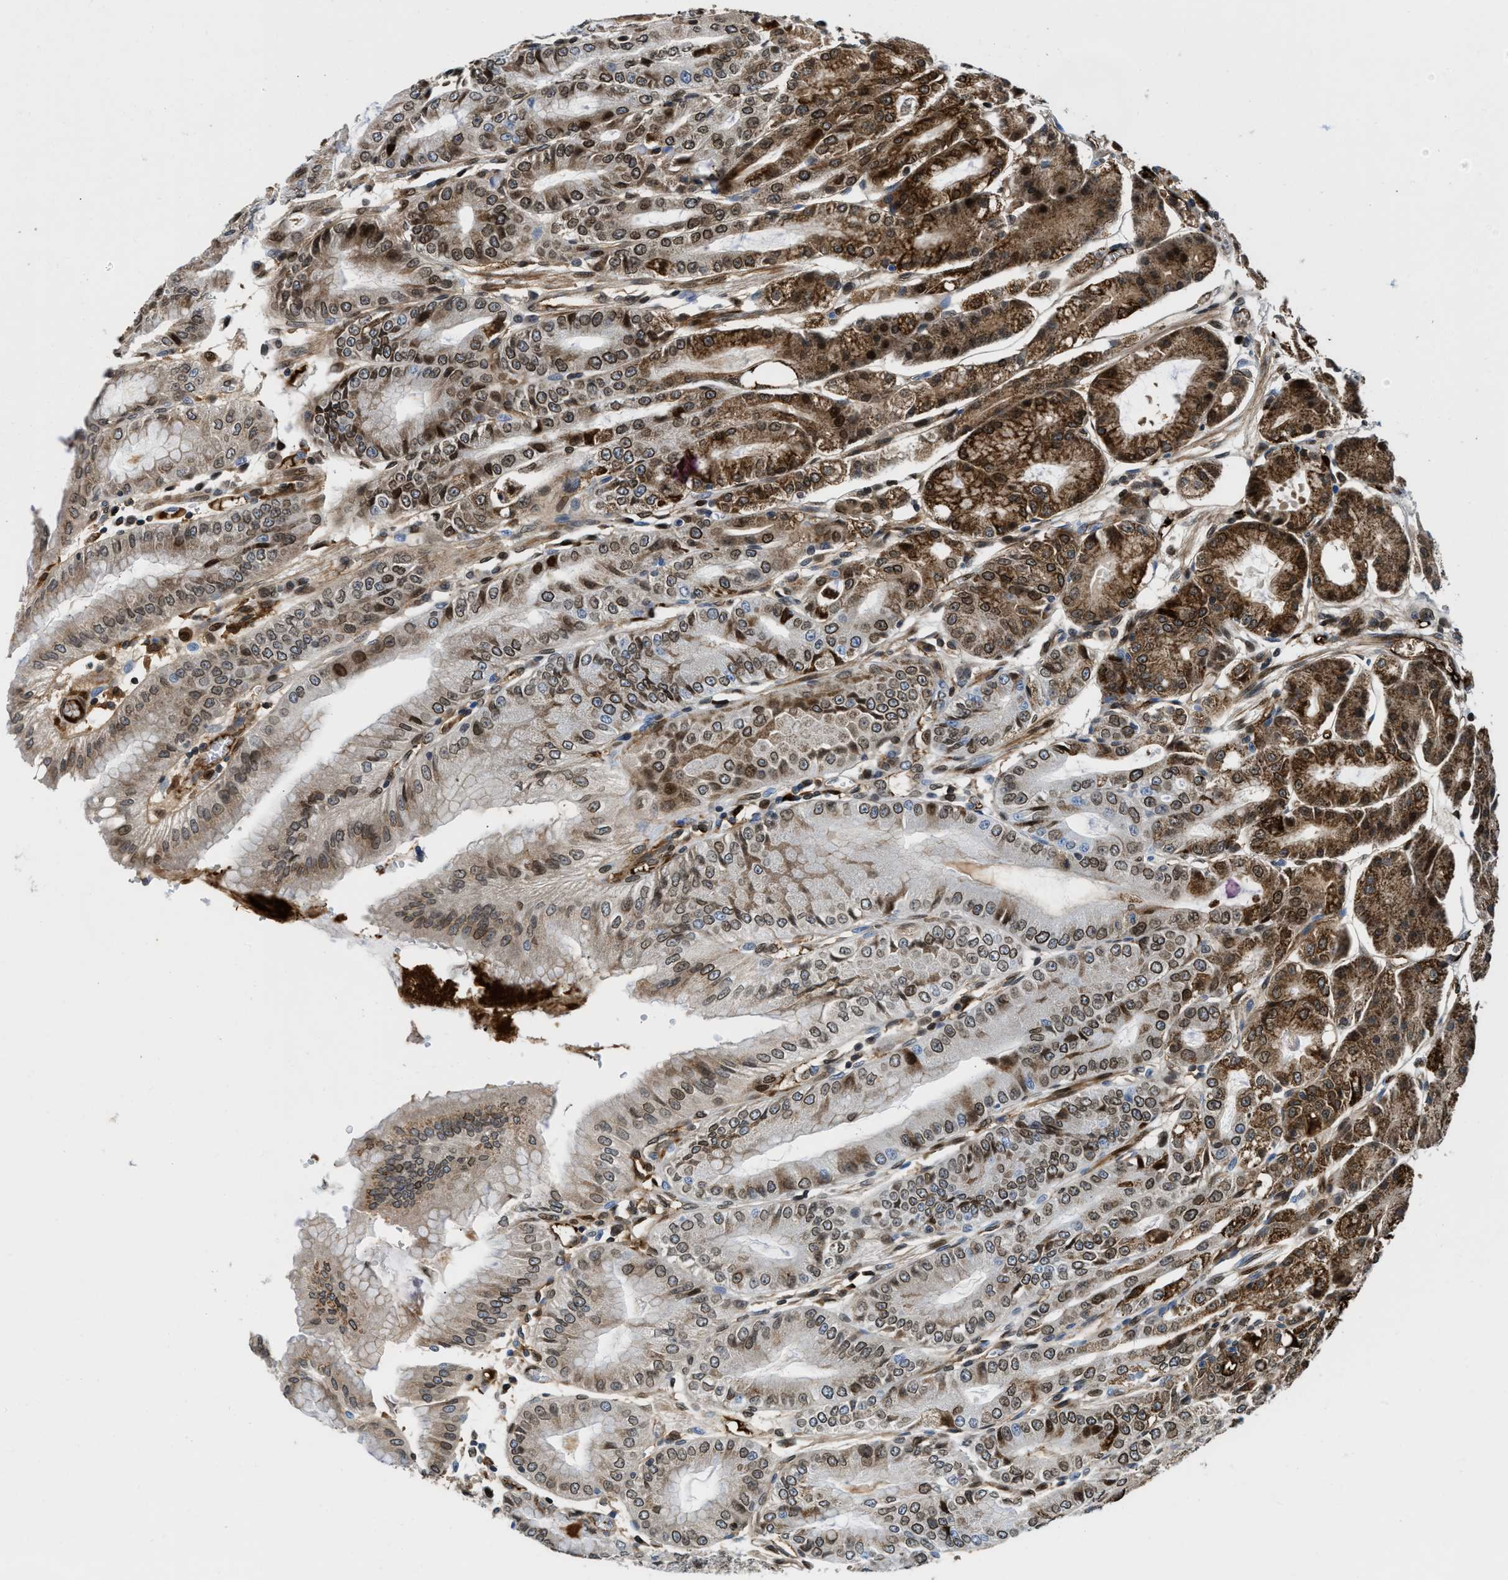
{"staining": {"intensity": "strong", "quantity": "25%-75%", "location": "cytoplasmic/membranous,nuclear"}, "tissue": "stomach", "cell_type": "Glandular cells", "image_type": "normal", "snomed": [{"axis": "morphology", "description": "Normal tissue, NOS"}, {"axis": "topography", "description": "Stomach, lower"}], "caption": "A brown stain highlights strong cytoplasmic/membranous,nuclear positivity of a protein in glandular cells of benign stomach. The staining was performed using DAB (3,3'-diaminobenzidine) to visualize the protein expression in brown, while the nuclei were stained in blue with hematoxylin (Magnification: 20x).", "gene": "CD226", "patient": {"sex": "male", "age": 71}}